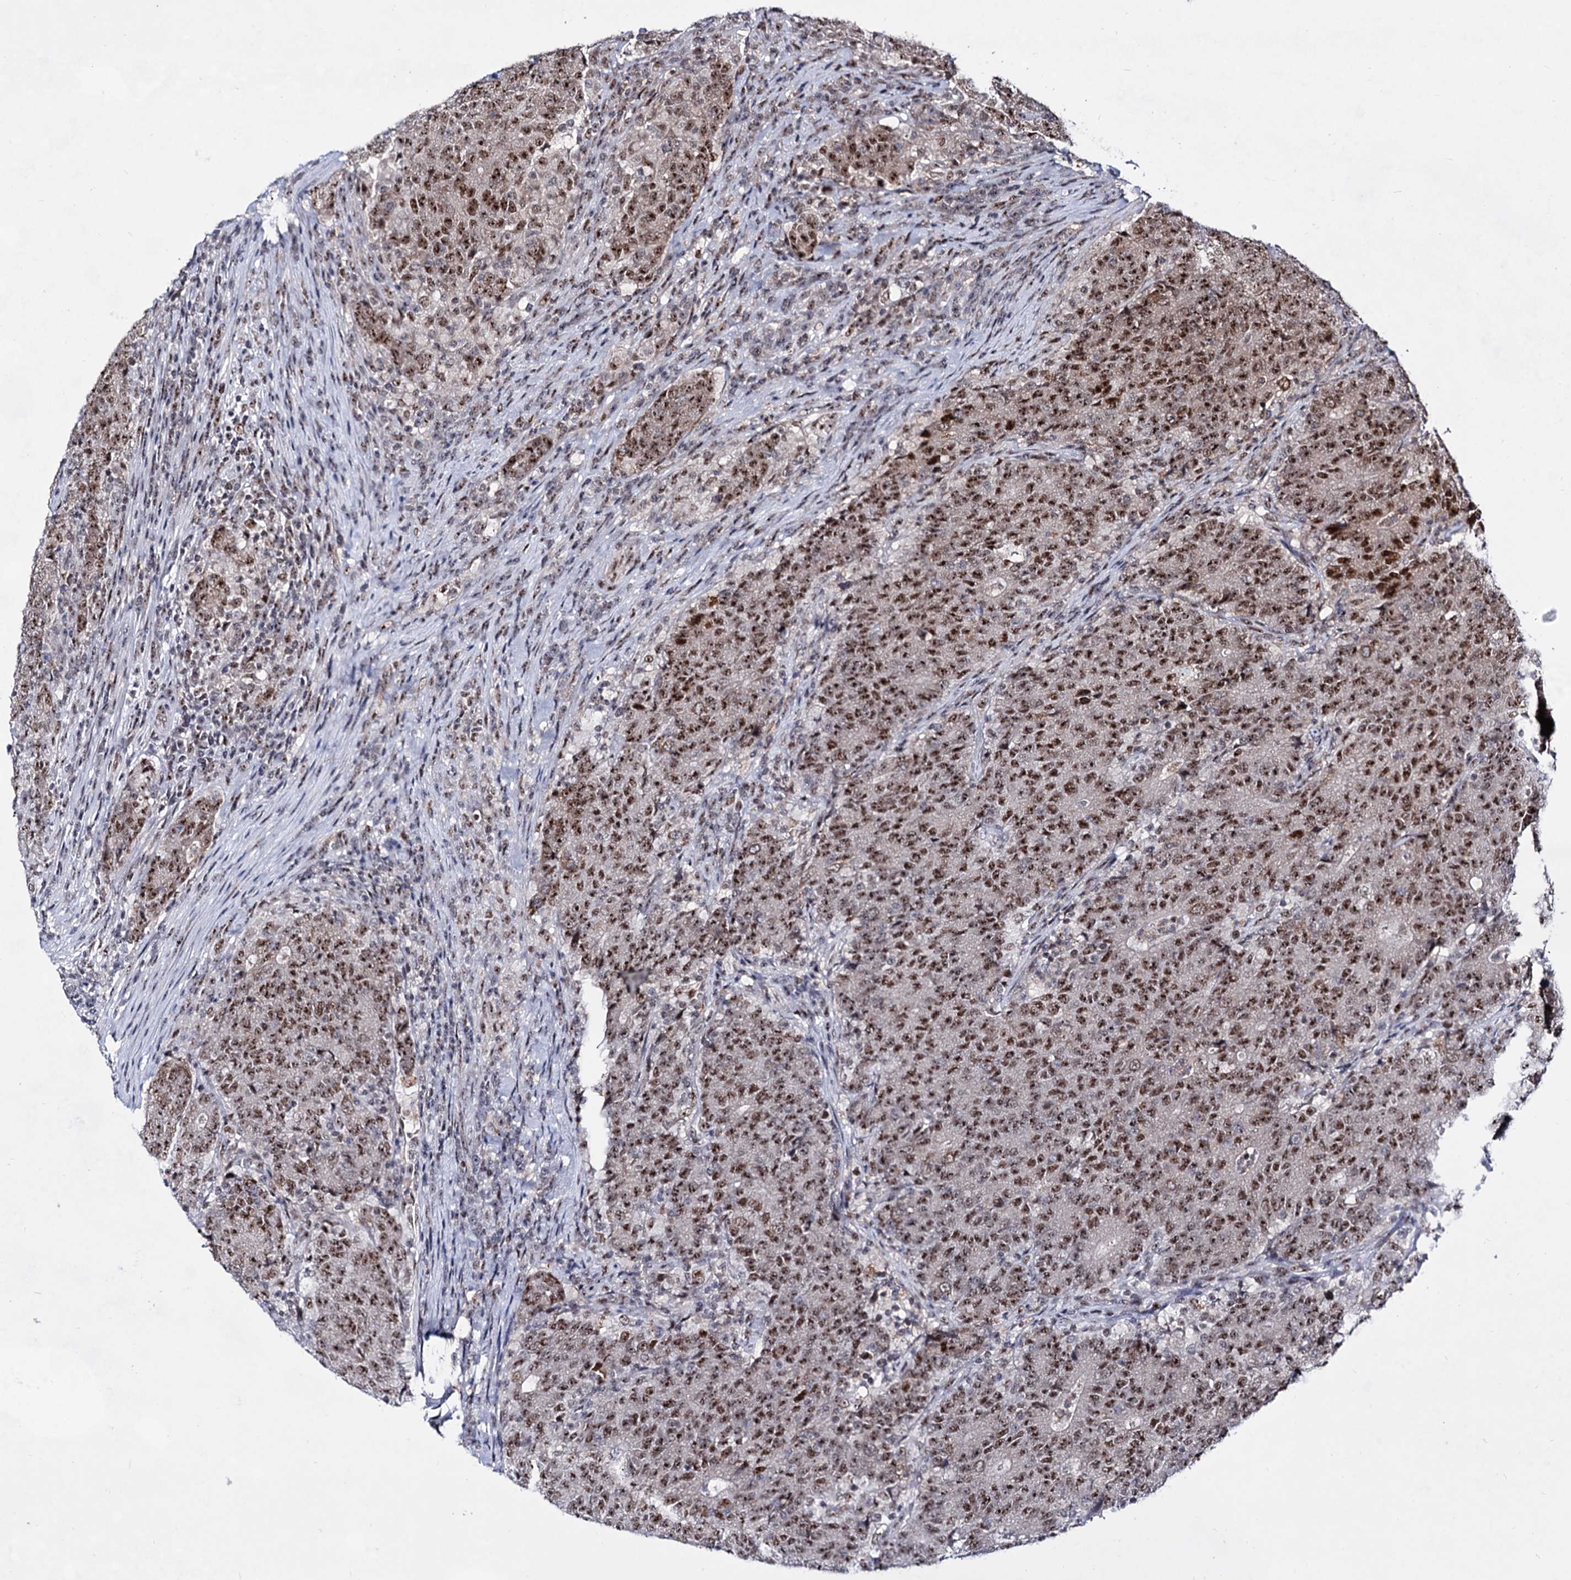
{"staining": {"intensity": "strong", "quantity": ">75%", "location": "nuclear"}, "tissue": "colorectal cancer", "cell_type": "Tumor cells", "image_type": "cancer", "snomed": [{"axis": "morphology", "description": "Adenocarcinoma, NOS"}, {"axis": "topography", "description": "Colon"}], "caption": "Human colorectal cancer stained for a protein (brown) displays strong nuclear positive expression in about >75% of tumor cells.", "gene": "EXOSC10", "patient": {"sex": "female", "age": 75}}